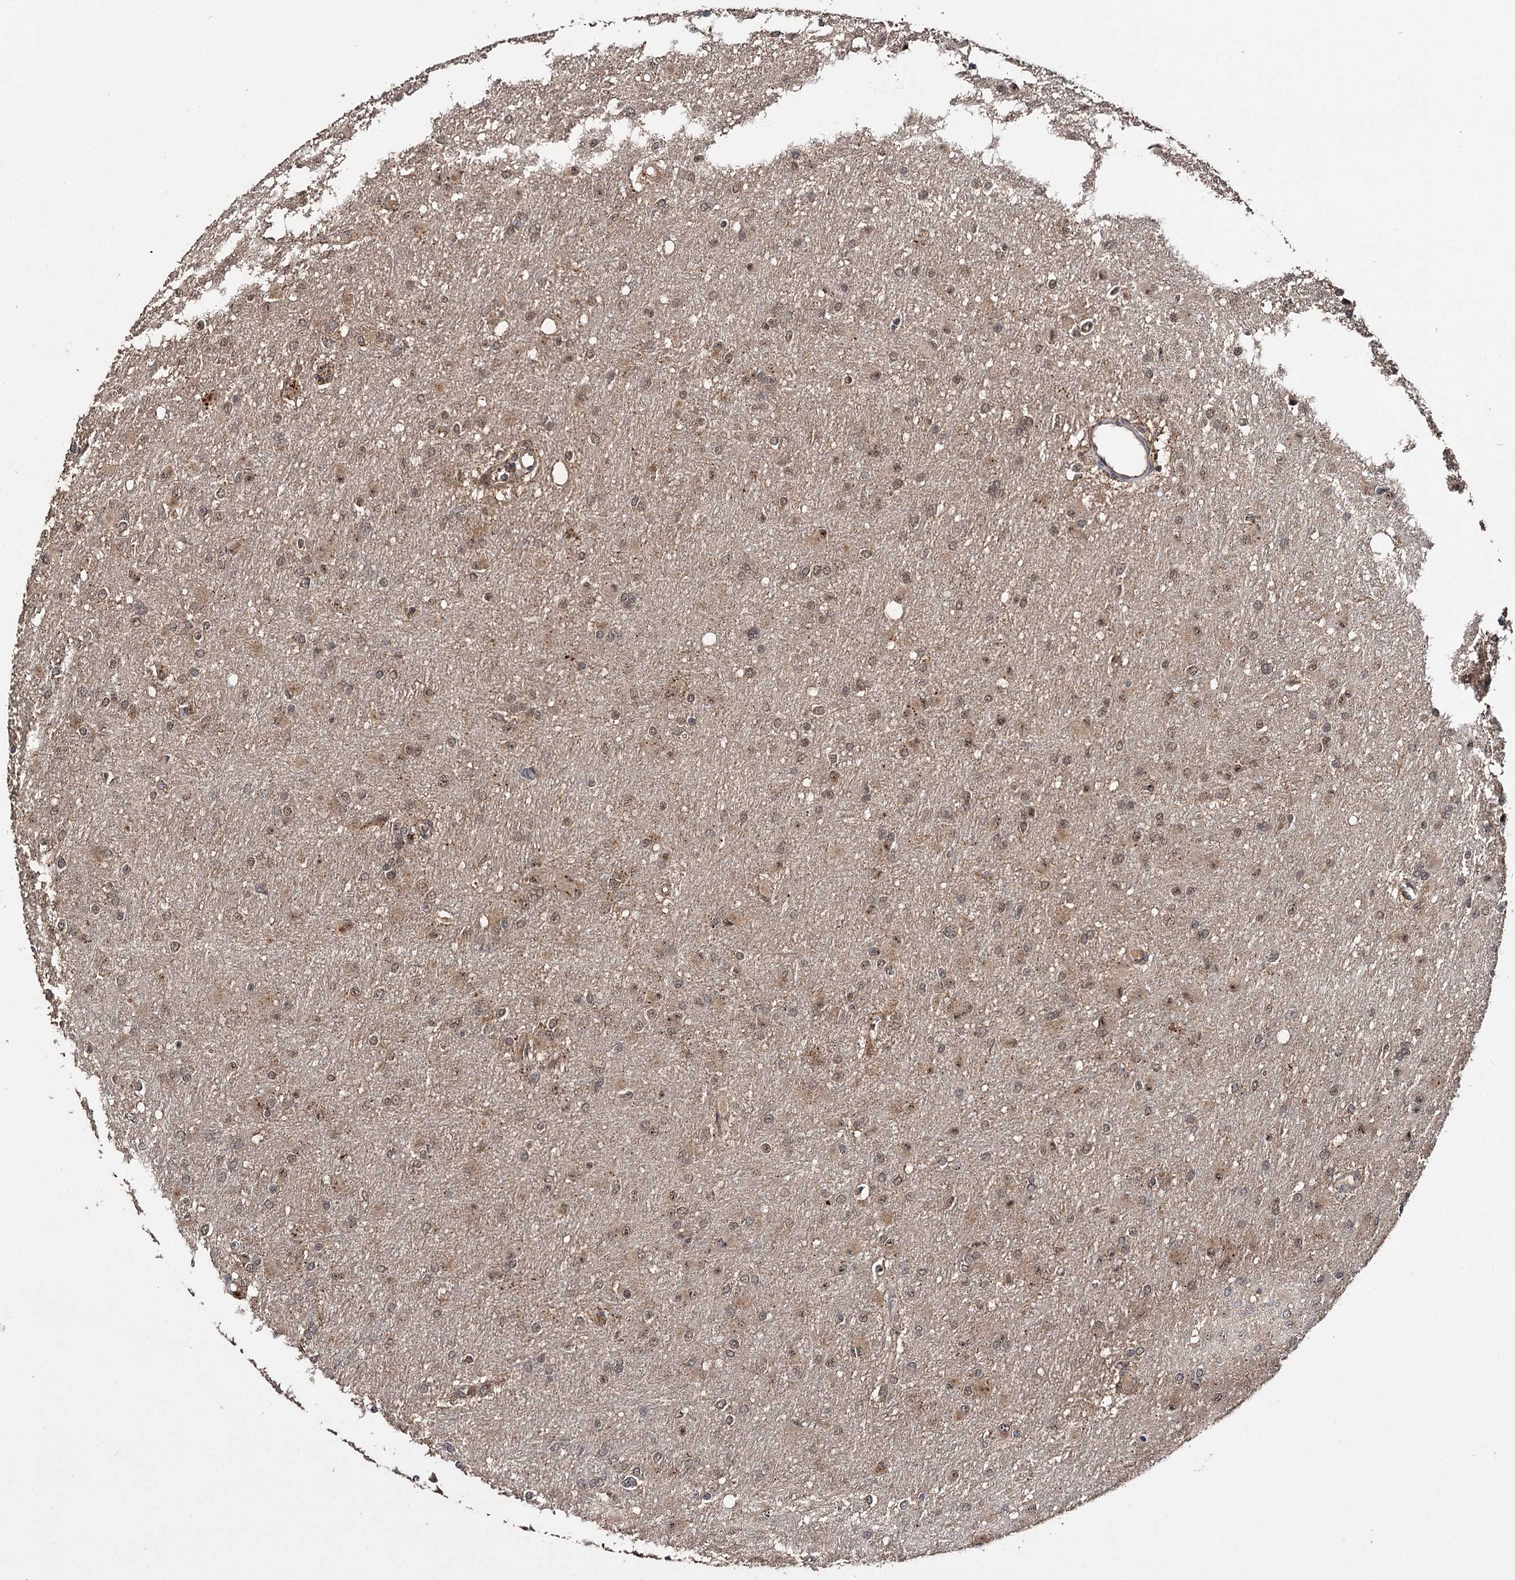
{"staining": {"intensity": "moderate", "quantity": ">75%", "location": "nuclear"}, "tissue": "glioma", "cell_type": "Tumor cells", "image_type": "cancer", "snomed": [{"axis": "morphology", "description": "Glioma, malignant, High grade"}, {"axis": "topography", "description": "Cerebral cortex"}], "caption": "The histopathology image reveals immunohistochemical staining of glioma. There is moderate nuclear positivity is seen in approximately >75% of tumor cells.", "gene": "MKNK2", "patient": {"sex": "female", "age": 36}}